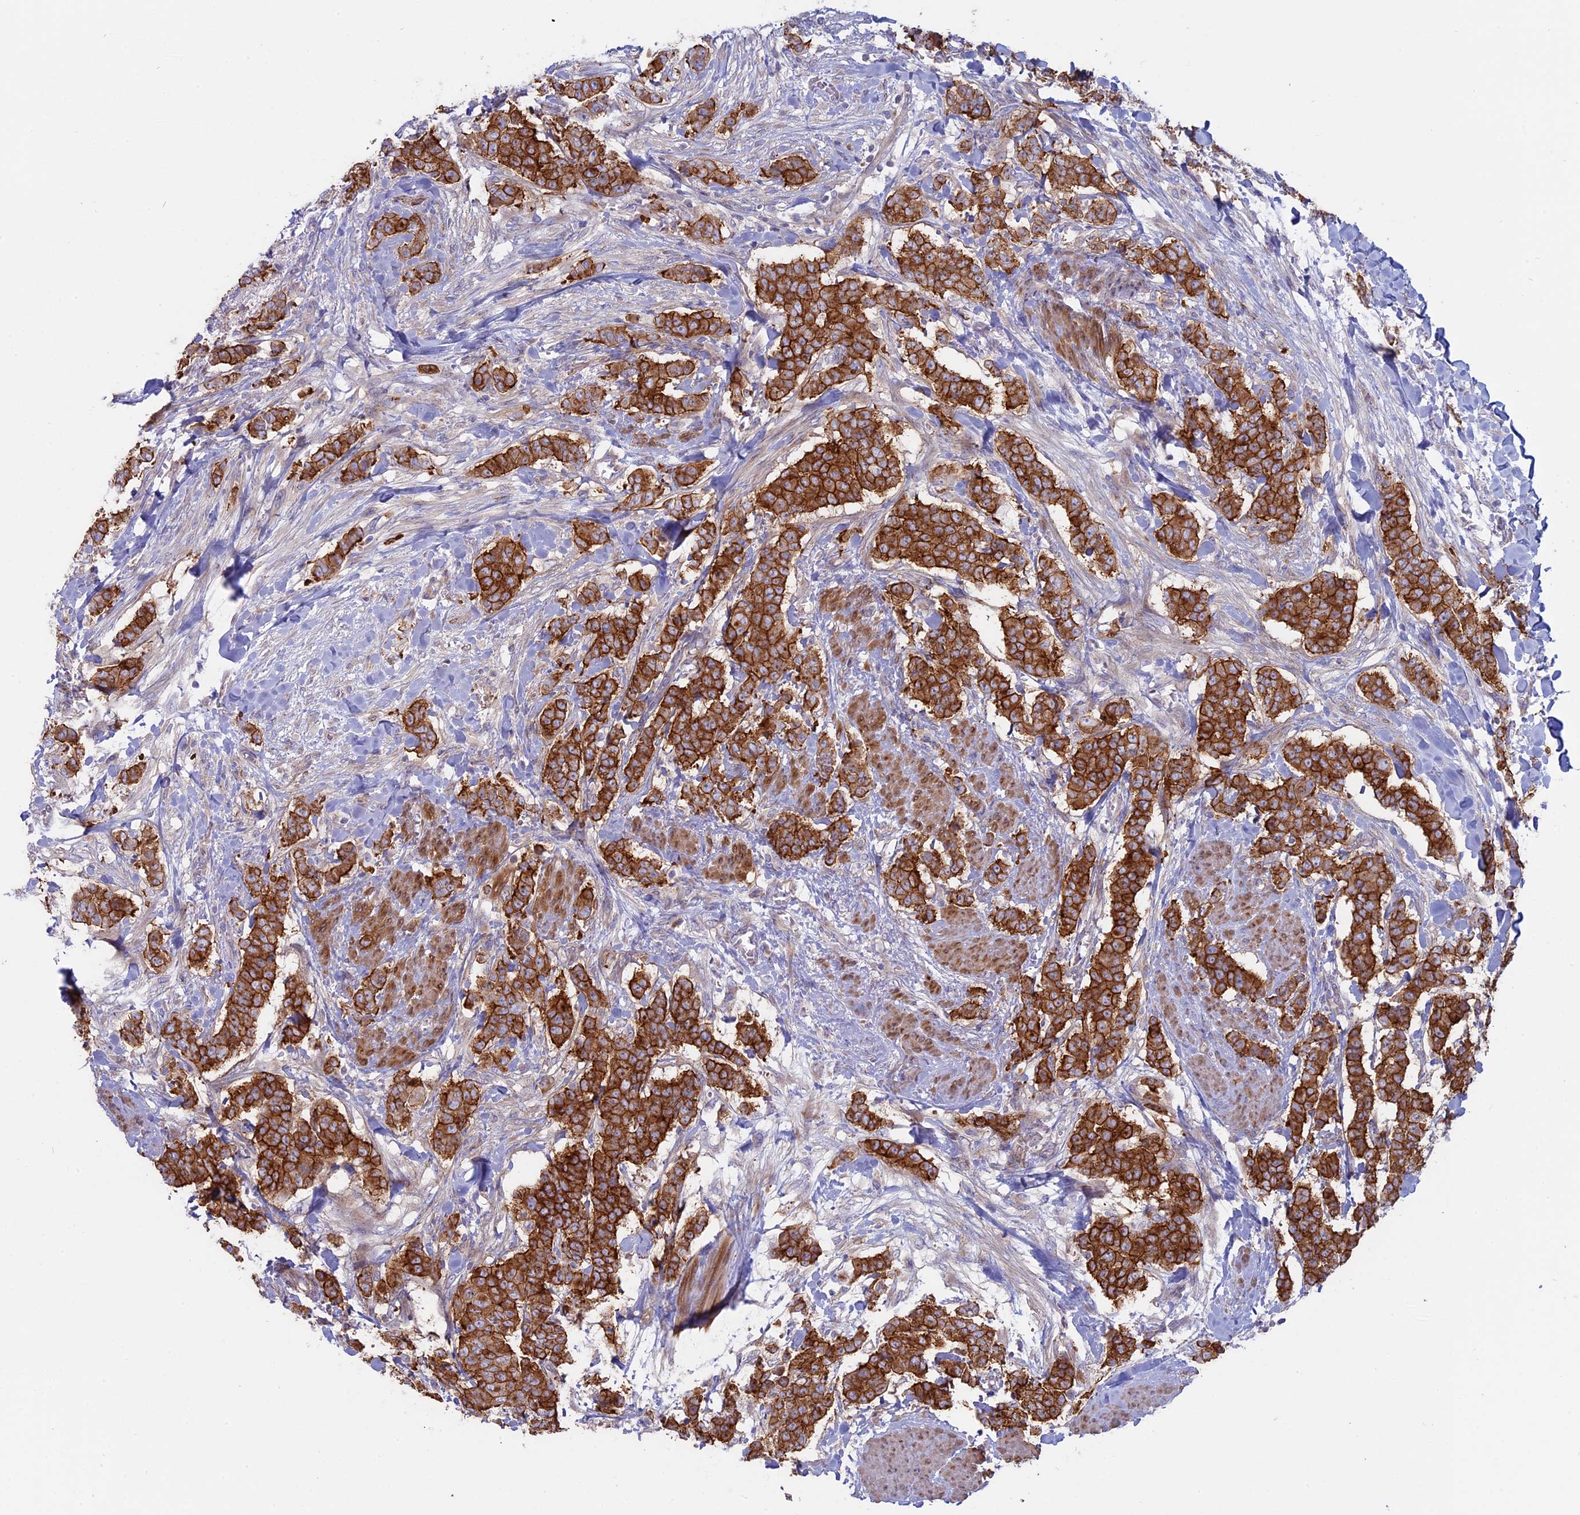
{"staining": {"intensity": "strong", "quantity": ">75%", "location": "cytoplasmic/membranous"}, "tissue": "breast cancer", "cell_type": "Tumor cells", "image_type": "cancer", "snomed": [{"axis": "morphology", "description": "Duct carcinoma"}, {"axis": "topography", "description": "Breast"}], "caption": "Tumor cells demonstrate strong cytoplasmic/membranous positivity in approximately >75% of cells in breast cancer (invasive ductal carcinoma).", "gene": "MYO5B", "patient": {"sex": "female", "age": 40}}